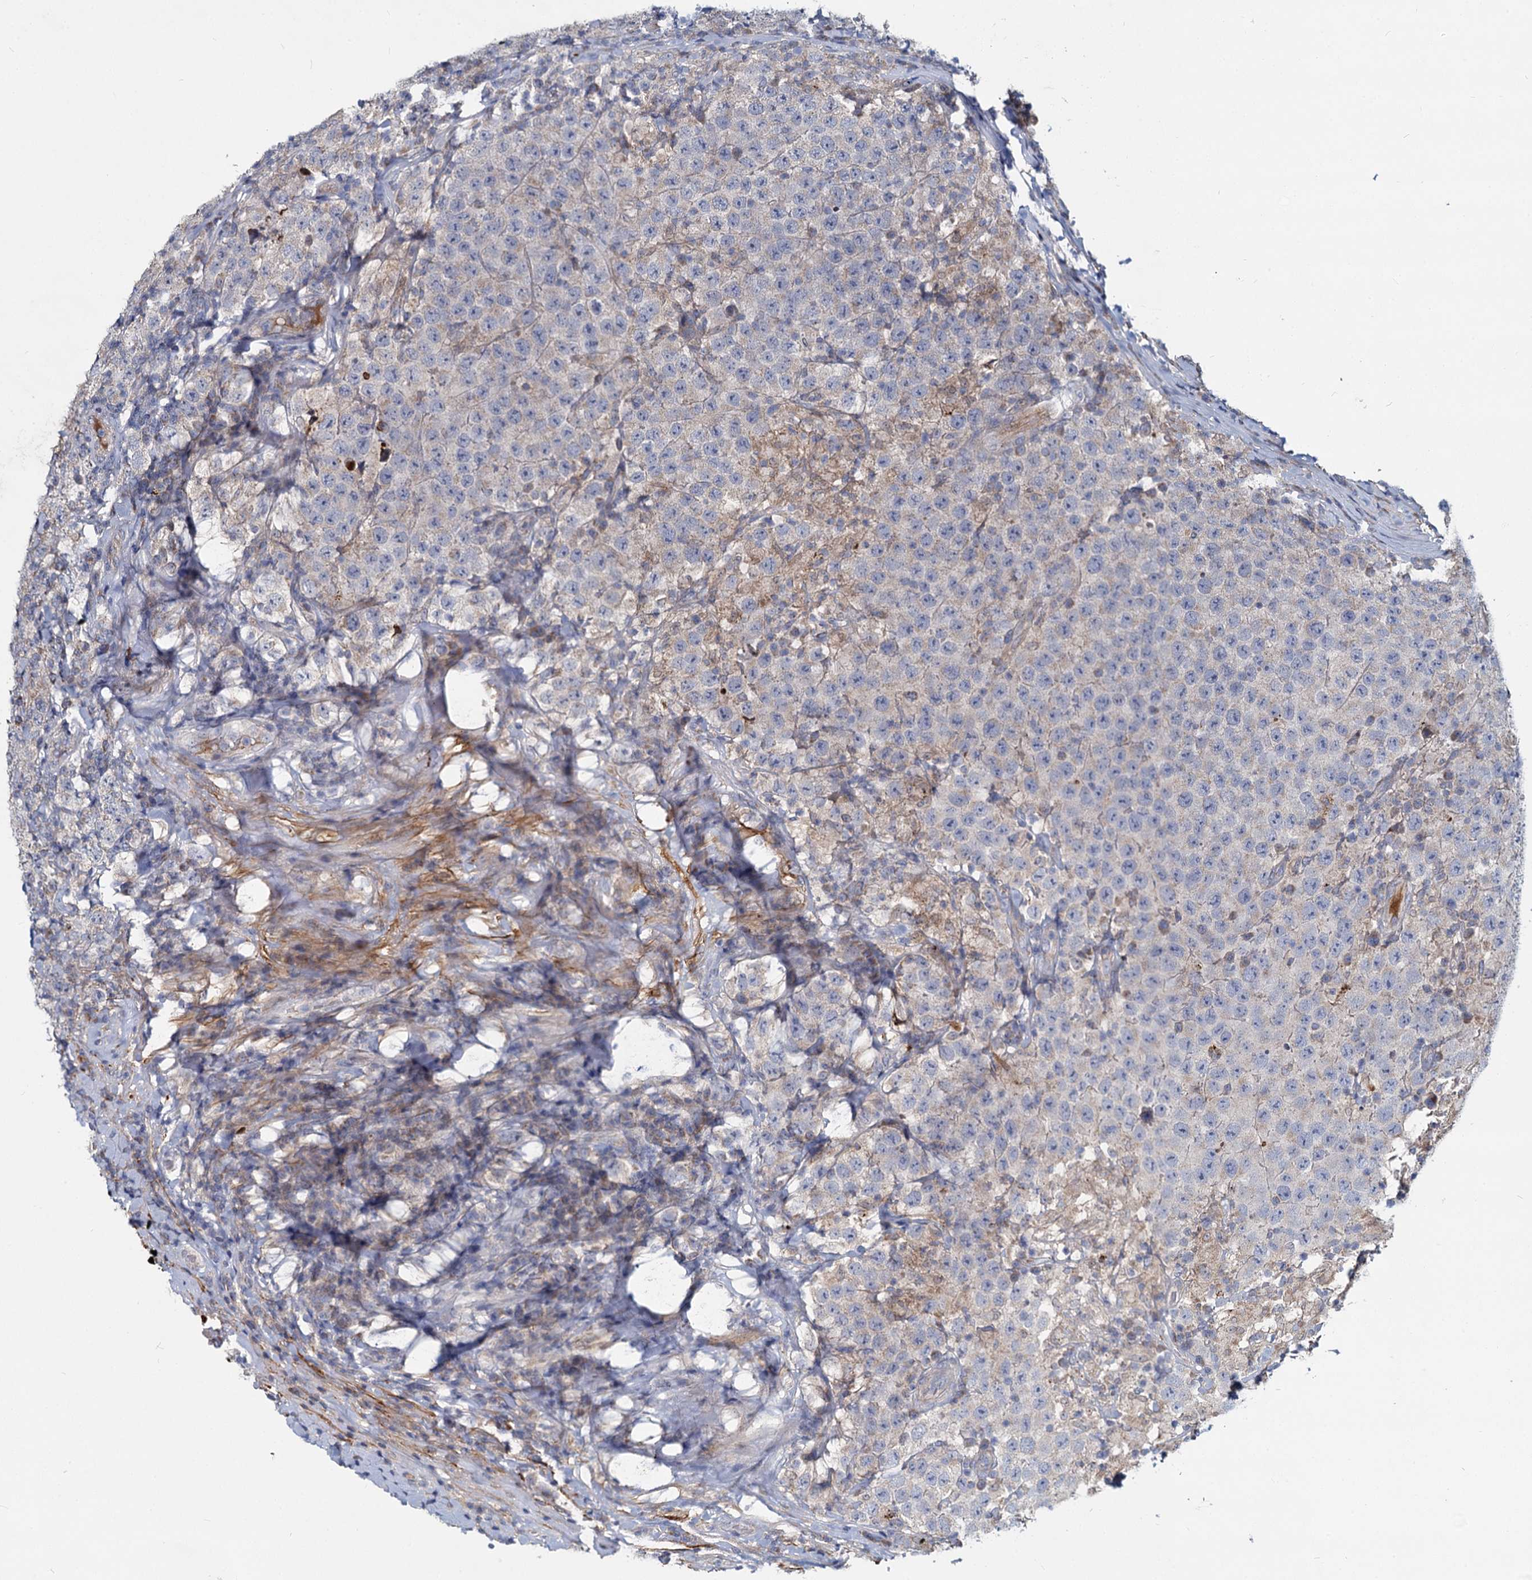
{"staining": {"intensity": "negative", "quantity": "none", "location": "none"}, "tissue": "testis cancer", "cell_type": "Tumor cells", "image_type": "cancer", "snomed": [{"axis": "morphology", "description": "Normal tissue, NOS"}, {"axis": "morphology", "description": "Urothelial carcinoma, High grade"}, {"axis": "morphology", "description": "Seminoma, NOS"}, {"axis": "morphology", "description": "Carcinoma, Embryonal, NOS"}, {"axis": "topography", "description": "Urinary bladder"}, {"axis": "topography", "description": "Testis"}], "caption": "Tumor cells show no significant protein expression in embryonal carcinoma (testis). (Stains: DAB IHC with hematoxylin counter stain, Microscopy: brightfield microscopy at high magnification).", "gene": "DCUN1D2", "patient": {"sex": "male", "age": 41}}